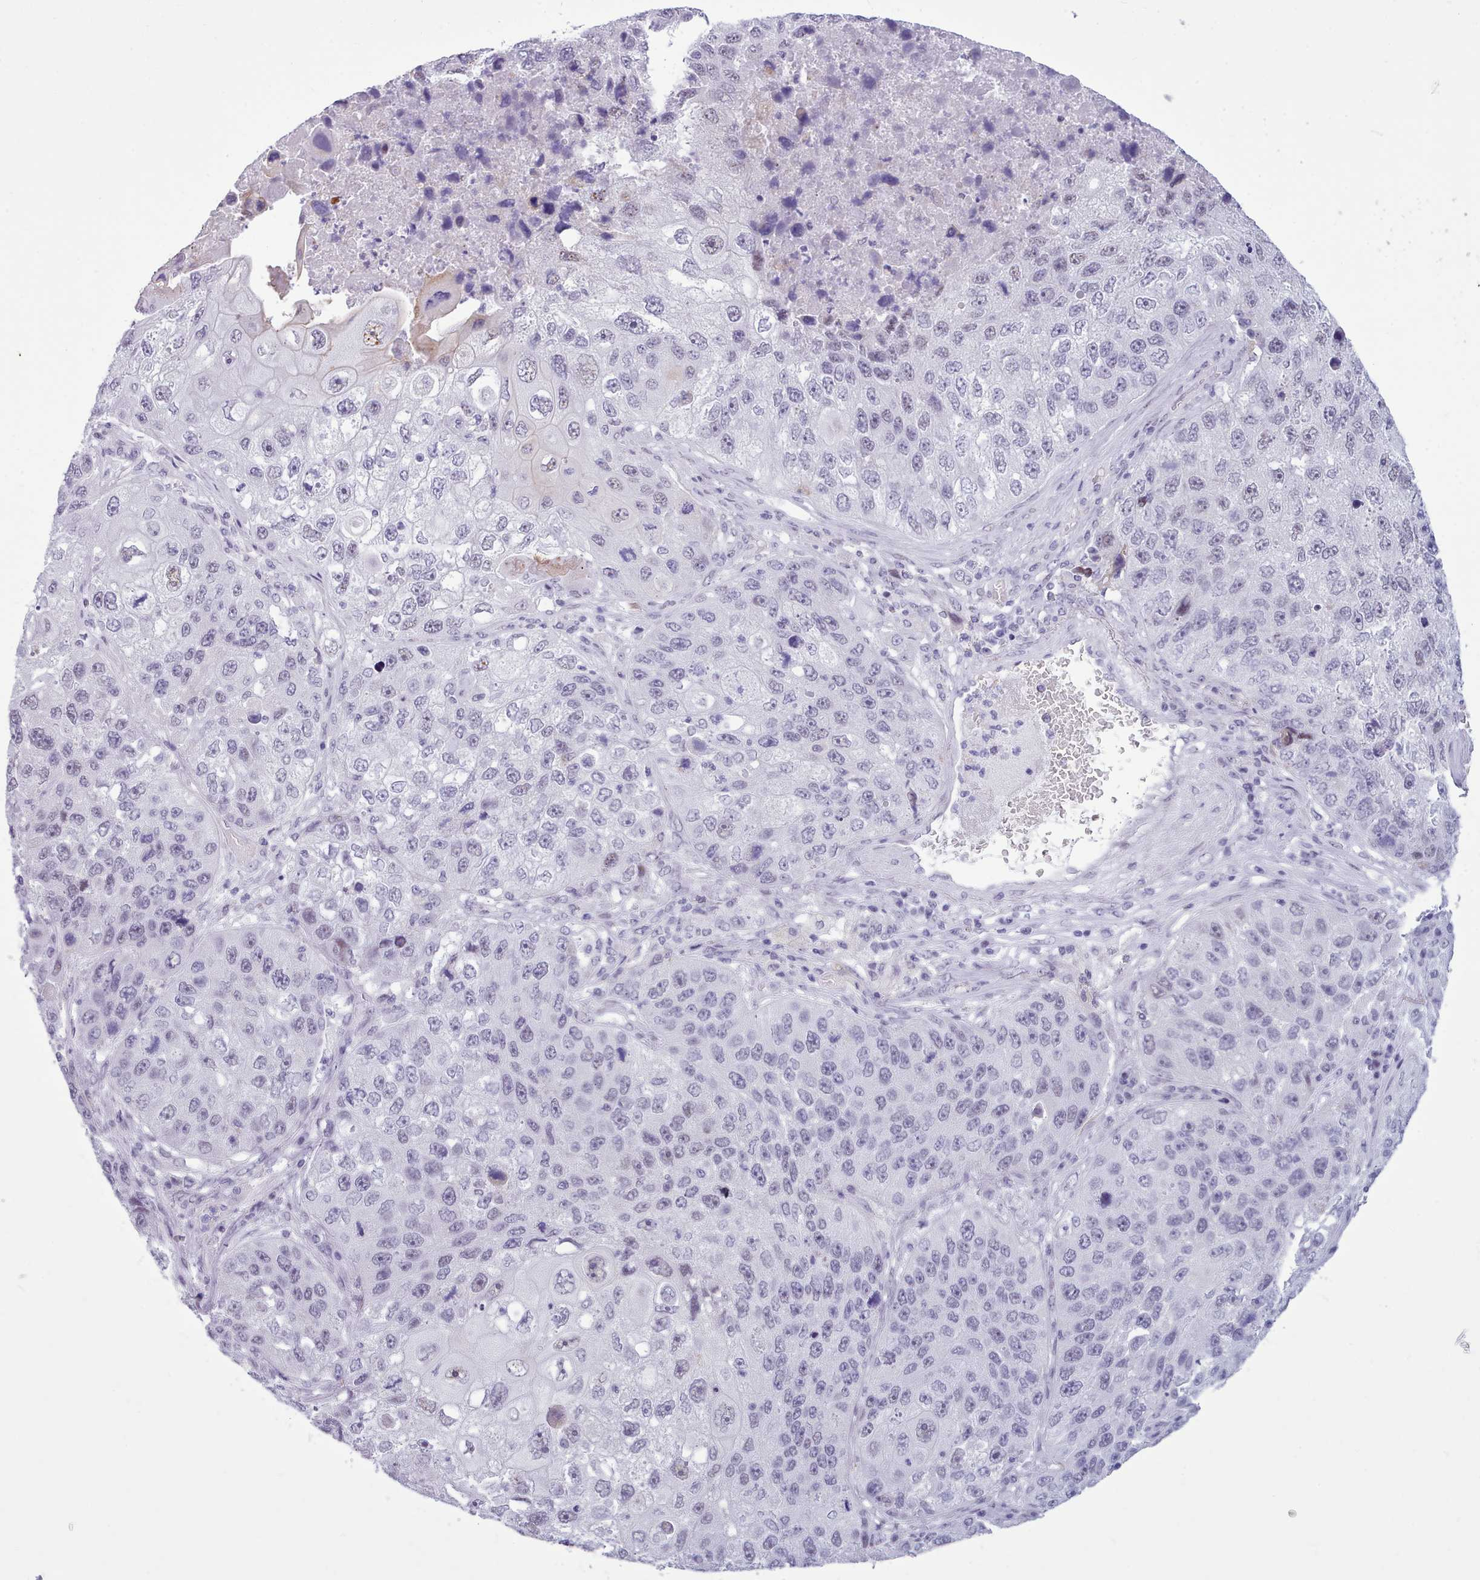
{"staining": {"intensity": "negative", "quantity": "none", "location": "none"}, "tissue": "lung cancer", "cell_type": "Tumor cells", "image_type": "cancer", "snomed": [{"axis": "morphology", "description": "Squamous cell carcinoma, NOS"}, {"axis": "topography", "description": "Lung"}], "caption": "Protein analysis of squamous cell carcinoma (lung) exhibits no significant expression in tumor cells.", "gene": "FBXO48", "patient": {"sex": "male", "age": 61}}